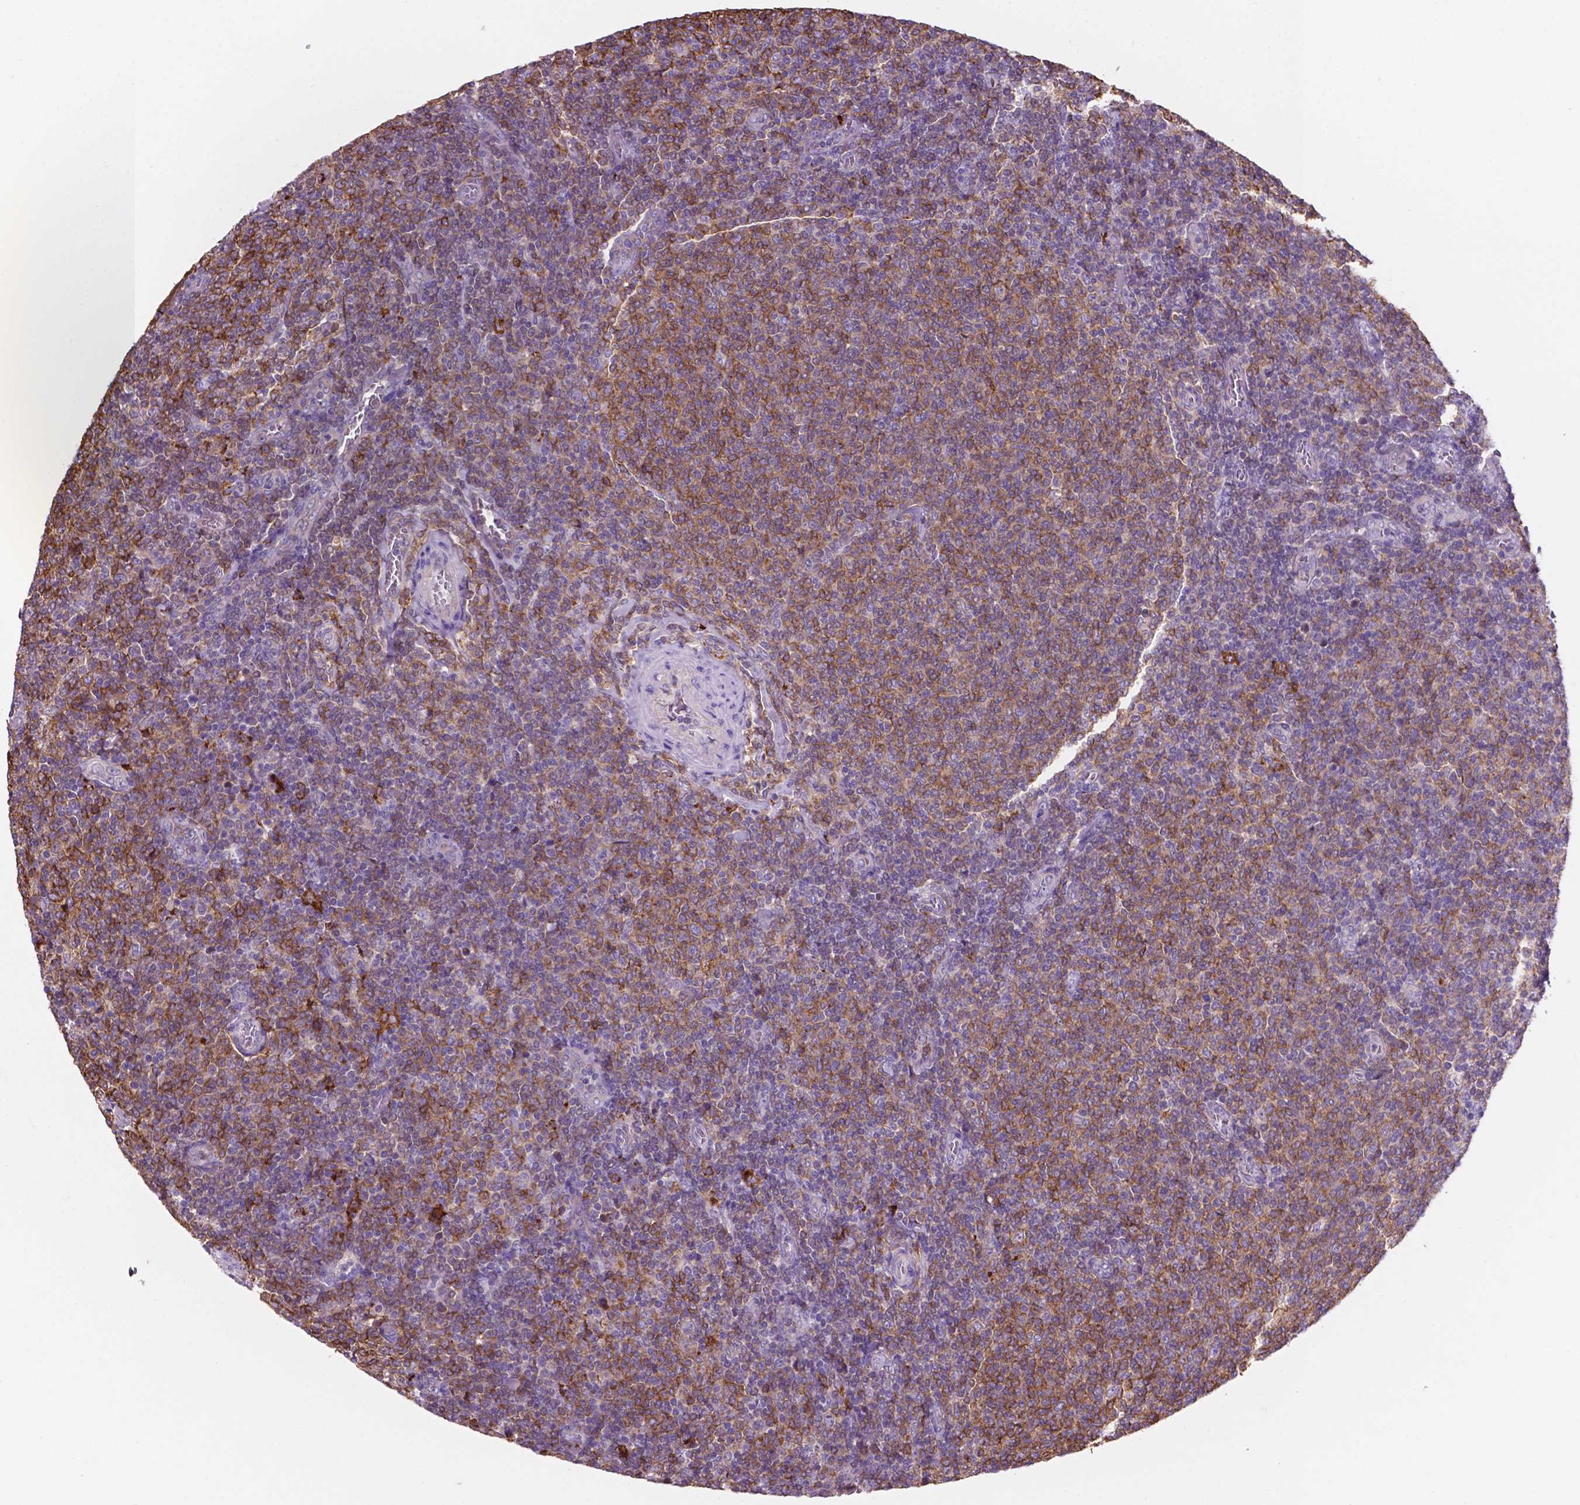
{"staining": {"intensity": "moderate", "quantity": "25%-75%", "location": "cytoplasmic/membranous"}, "tissue": "lymphoma", "cell_type": "Tumor cells", "image_type": "cancer", "snomed": [{"axis": "morphology", "description": "Malignant lymphoma, non-Hodgkin's type, Low grade"}, {"axis": "topography", "description": "Lymph node"}], "caption": "Immunohistochemical staining of human lymphoma displays moderate cytoplasmic/membranous protein staining in approximately 25%-75% of tumor cells. The staining was performed using DAB (3,3'-diaminobenzidine), with brown indicating positive protein expression. Nuclei are stained blue with hematoxylin.", "gene": "MKRN2OS", "patient": {"sex": "male", "age": 52}}